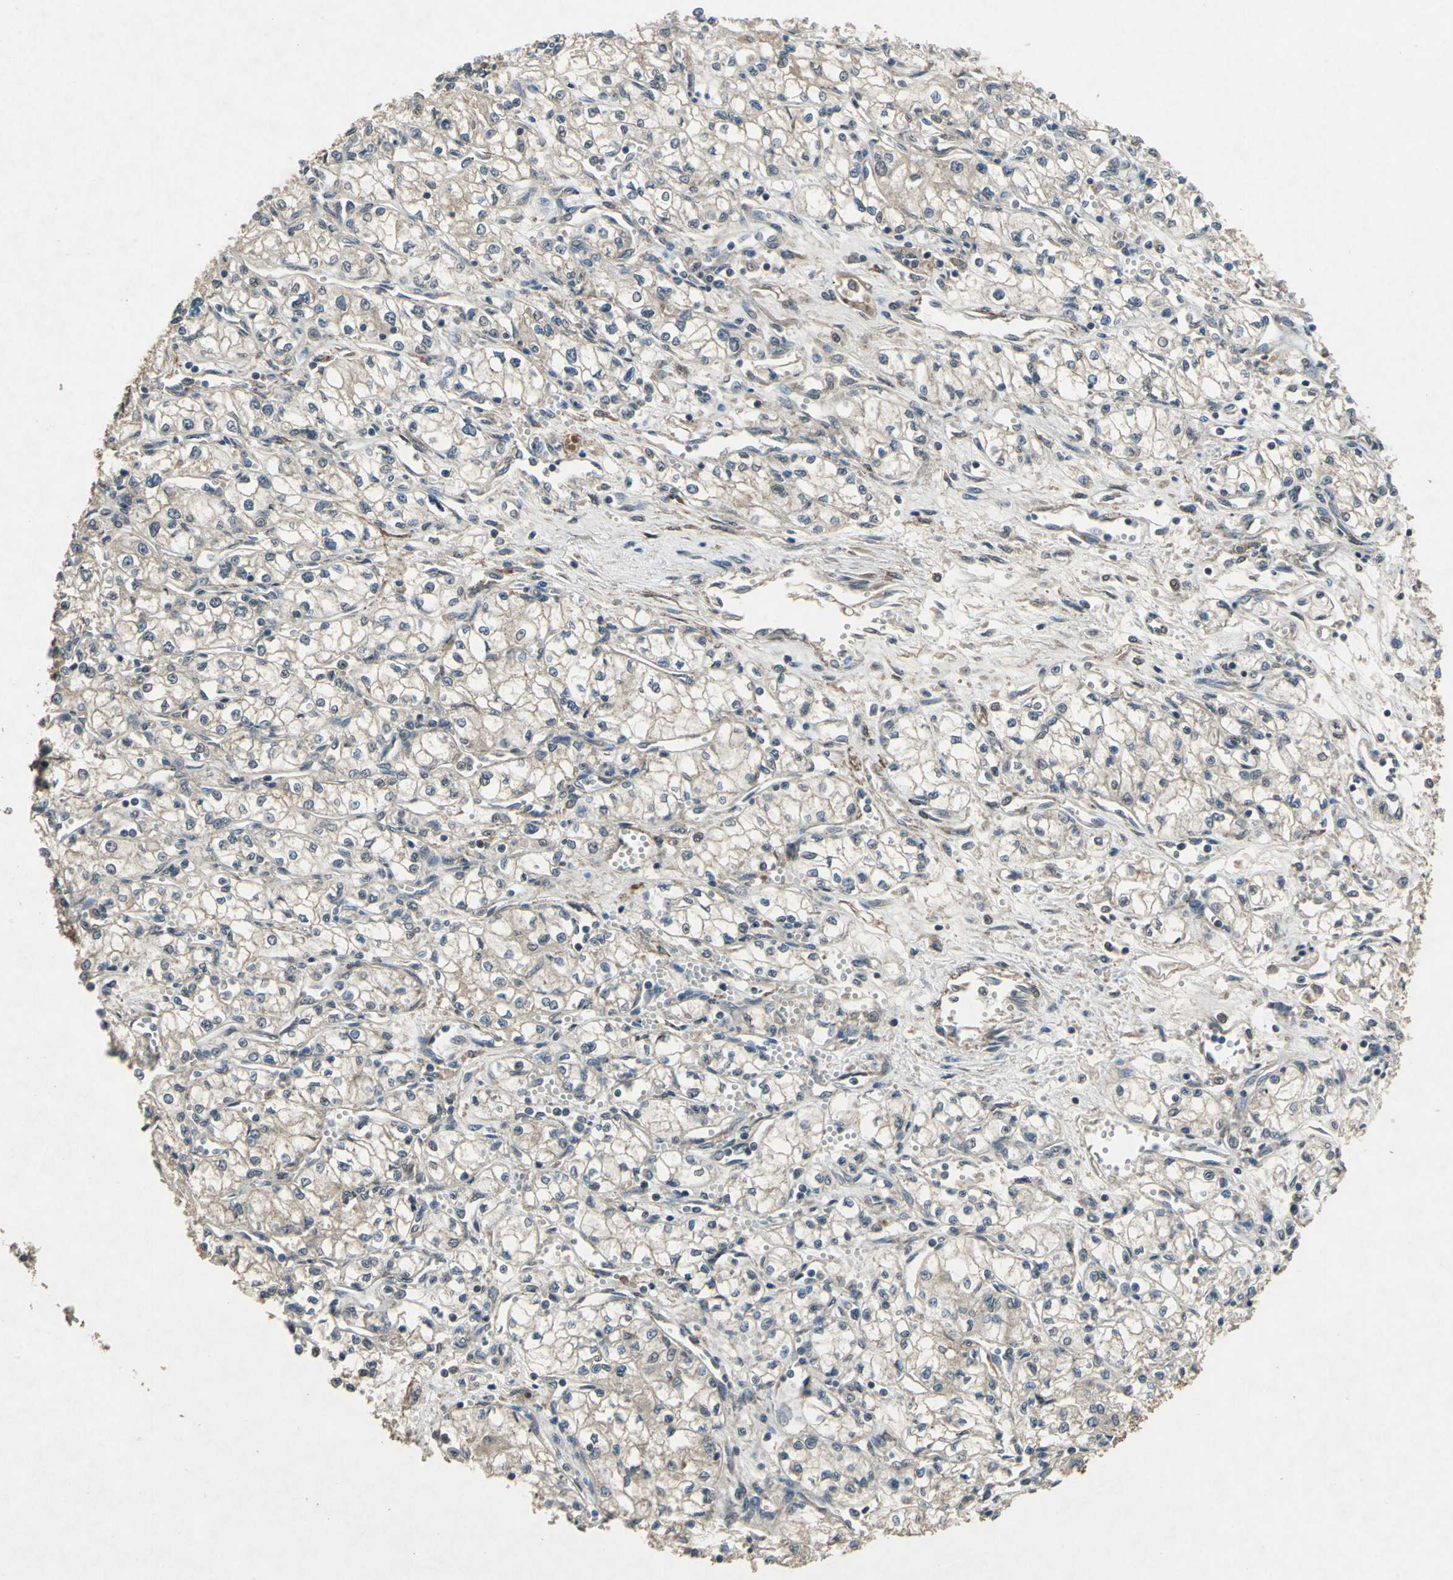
{"staining": {"intensity": "weak", "quantity": "25%-75%", "location": "cytoplasmic/membranous"}, "tissue": "renal cancer", "cell_type": "Tumor cells", "image_type": "cancer", "snomed": [{"axis": "morphology", "description": "Normal tissue, NOS"}, {"axis": "morphology", "description": "Adenocarcinoma, NOS"}, {"axis": "topography", "description": "Kidney"}], "caption": "Tumor cells reveal weak cytoplasmic/membranous expression in about 25%-75% of cells in renal cancer (adenocarcinoma).", "gene": "SEPTIN4", "patient": {"sex": "male", "age": 59}}